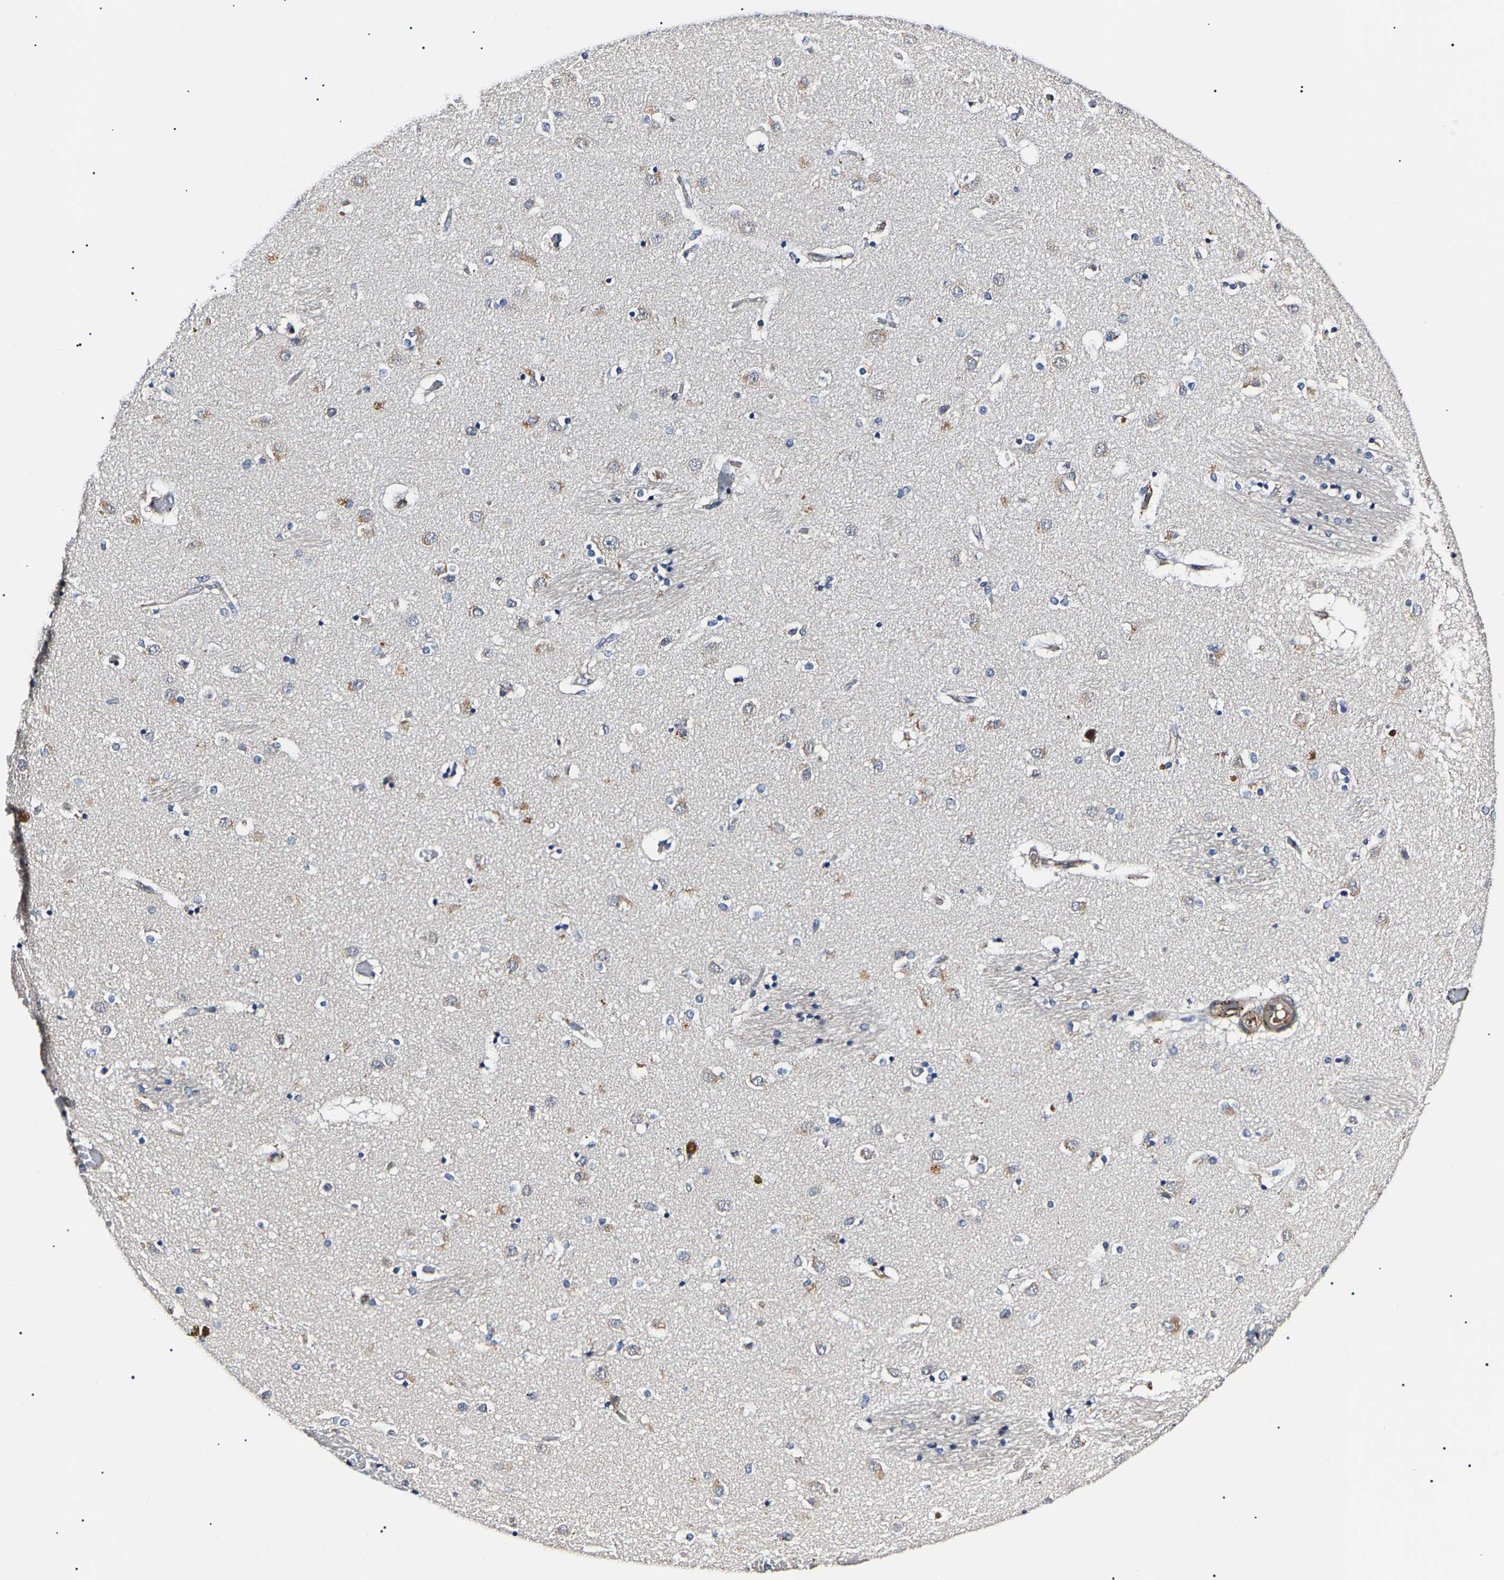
{"staining": {"intensity": "negative", "quantity": "none", "location": "none"}, "tissue": "caudate", "cell_type": "Glial cells", "image_type": "normal", "snomed": [{"axis": "morphology", "description": "Normal tissue, NOS"}, {"axis": "topography", "description": "Lateral ventricle wall"}], "caption": "Immunohistochemistry (IHC) micrograph of normal human caudate stained for a protein (brown), which demonstrates no positivity in glial cells. (IHC, brightfield microscopy, high magnification).", "gene": "KLHL42", "patient": {"sex": "male", "age": 70}}